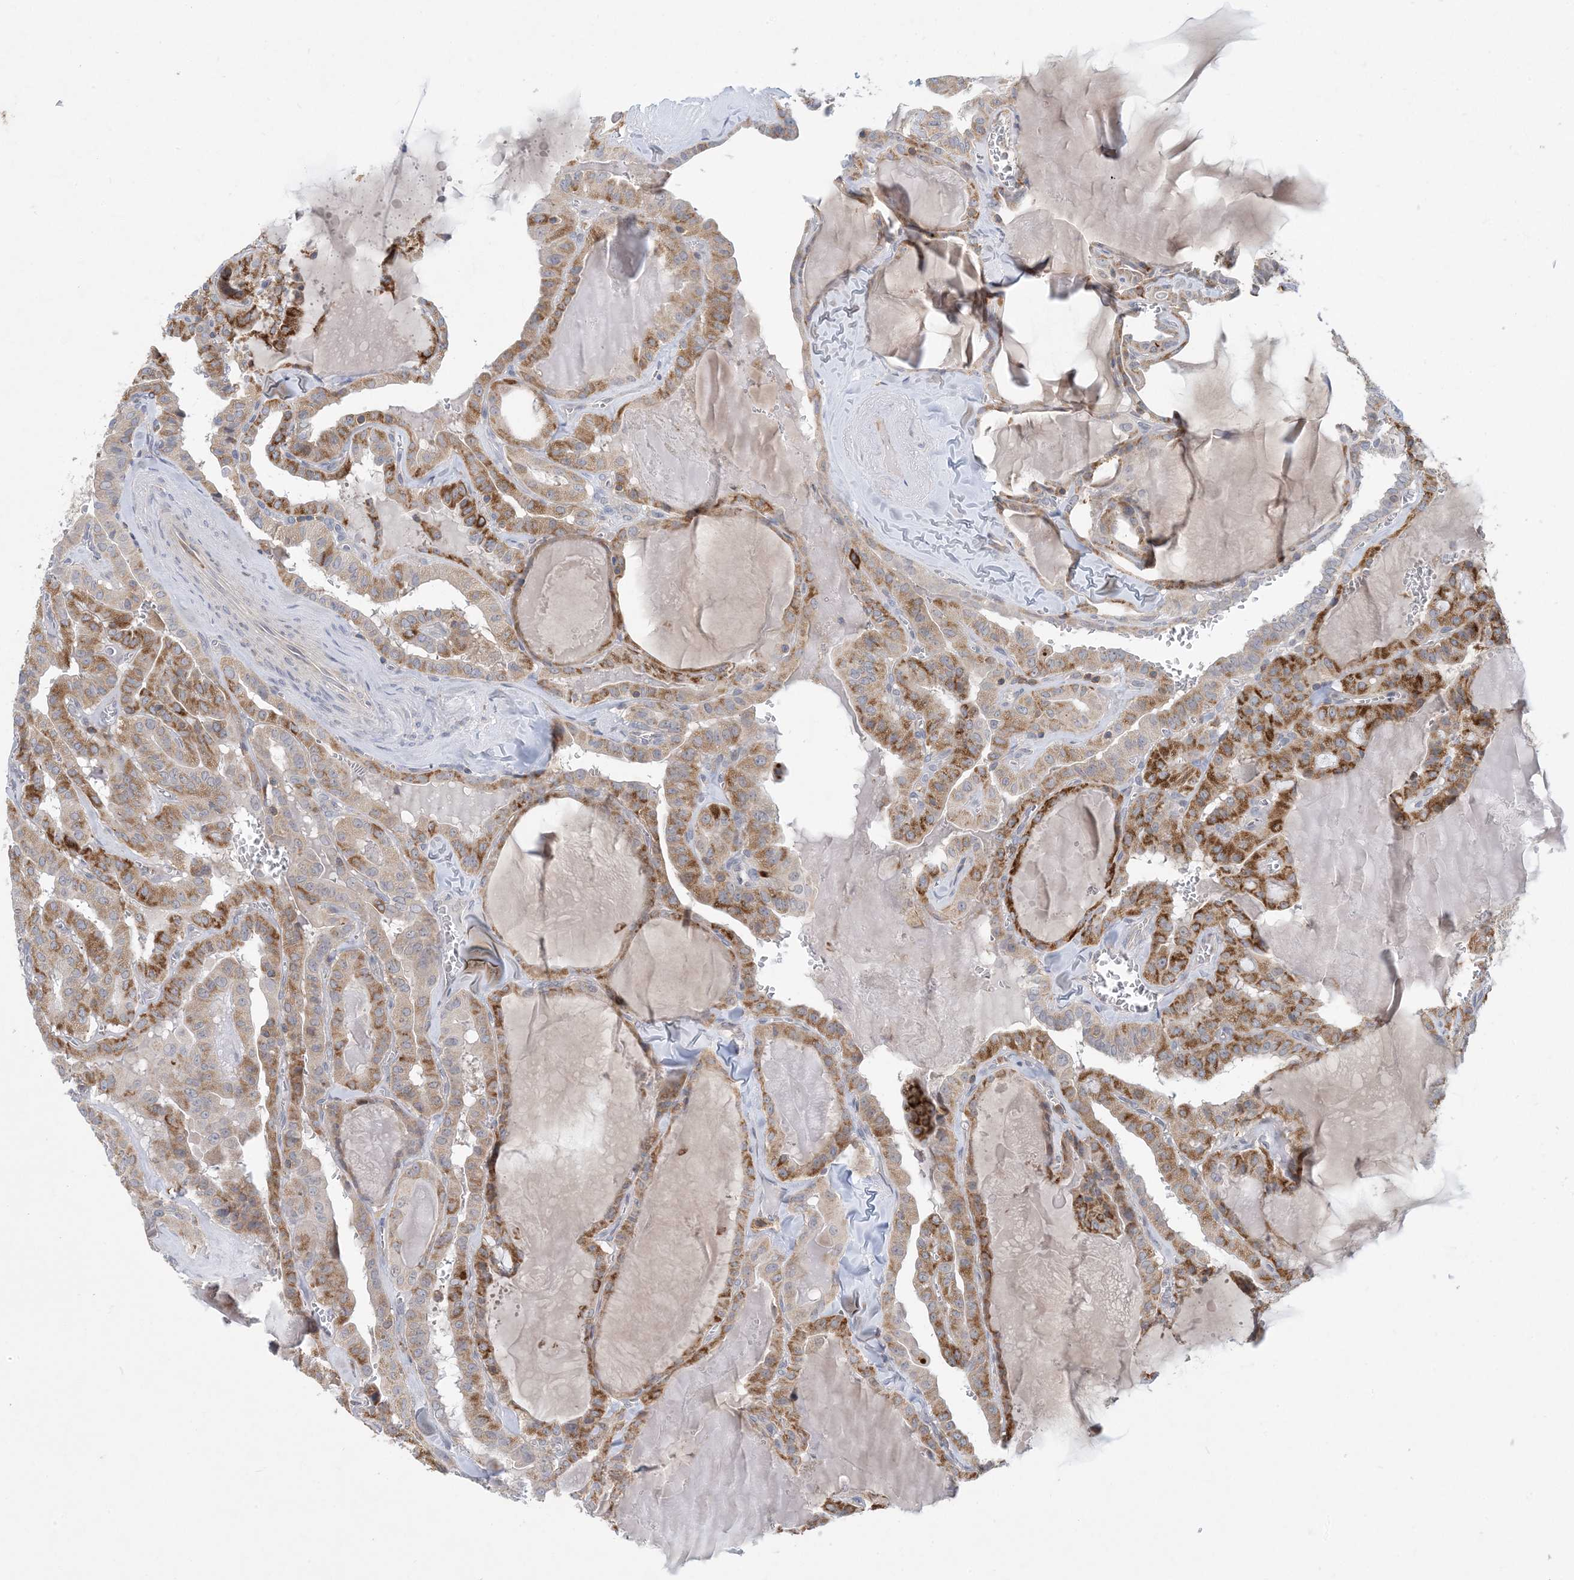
{"staining": {"intensity": "moderate", "quantity": ">75%", "location": "cytoplasmic/membranous"}, "tissue": "thyroid cancer", "cell_type": "Tumor cells", "image_type": "cancer", "snomed": [{"axis": "morphology", "description": "Papillary adenocarcinoma, NOS"}, {"axis": "topography", "description": "Thyroid gland"}], "caption": "An IHC histopathology image of tumor tissue is shown. Protein staining in brown shows moderate cytoplasmic/membranous positivity in thyroid cancer within tumor cells.", "gene": "AOC1", "patient": {"sex": "male", "age": 52}}